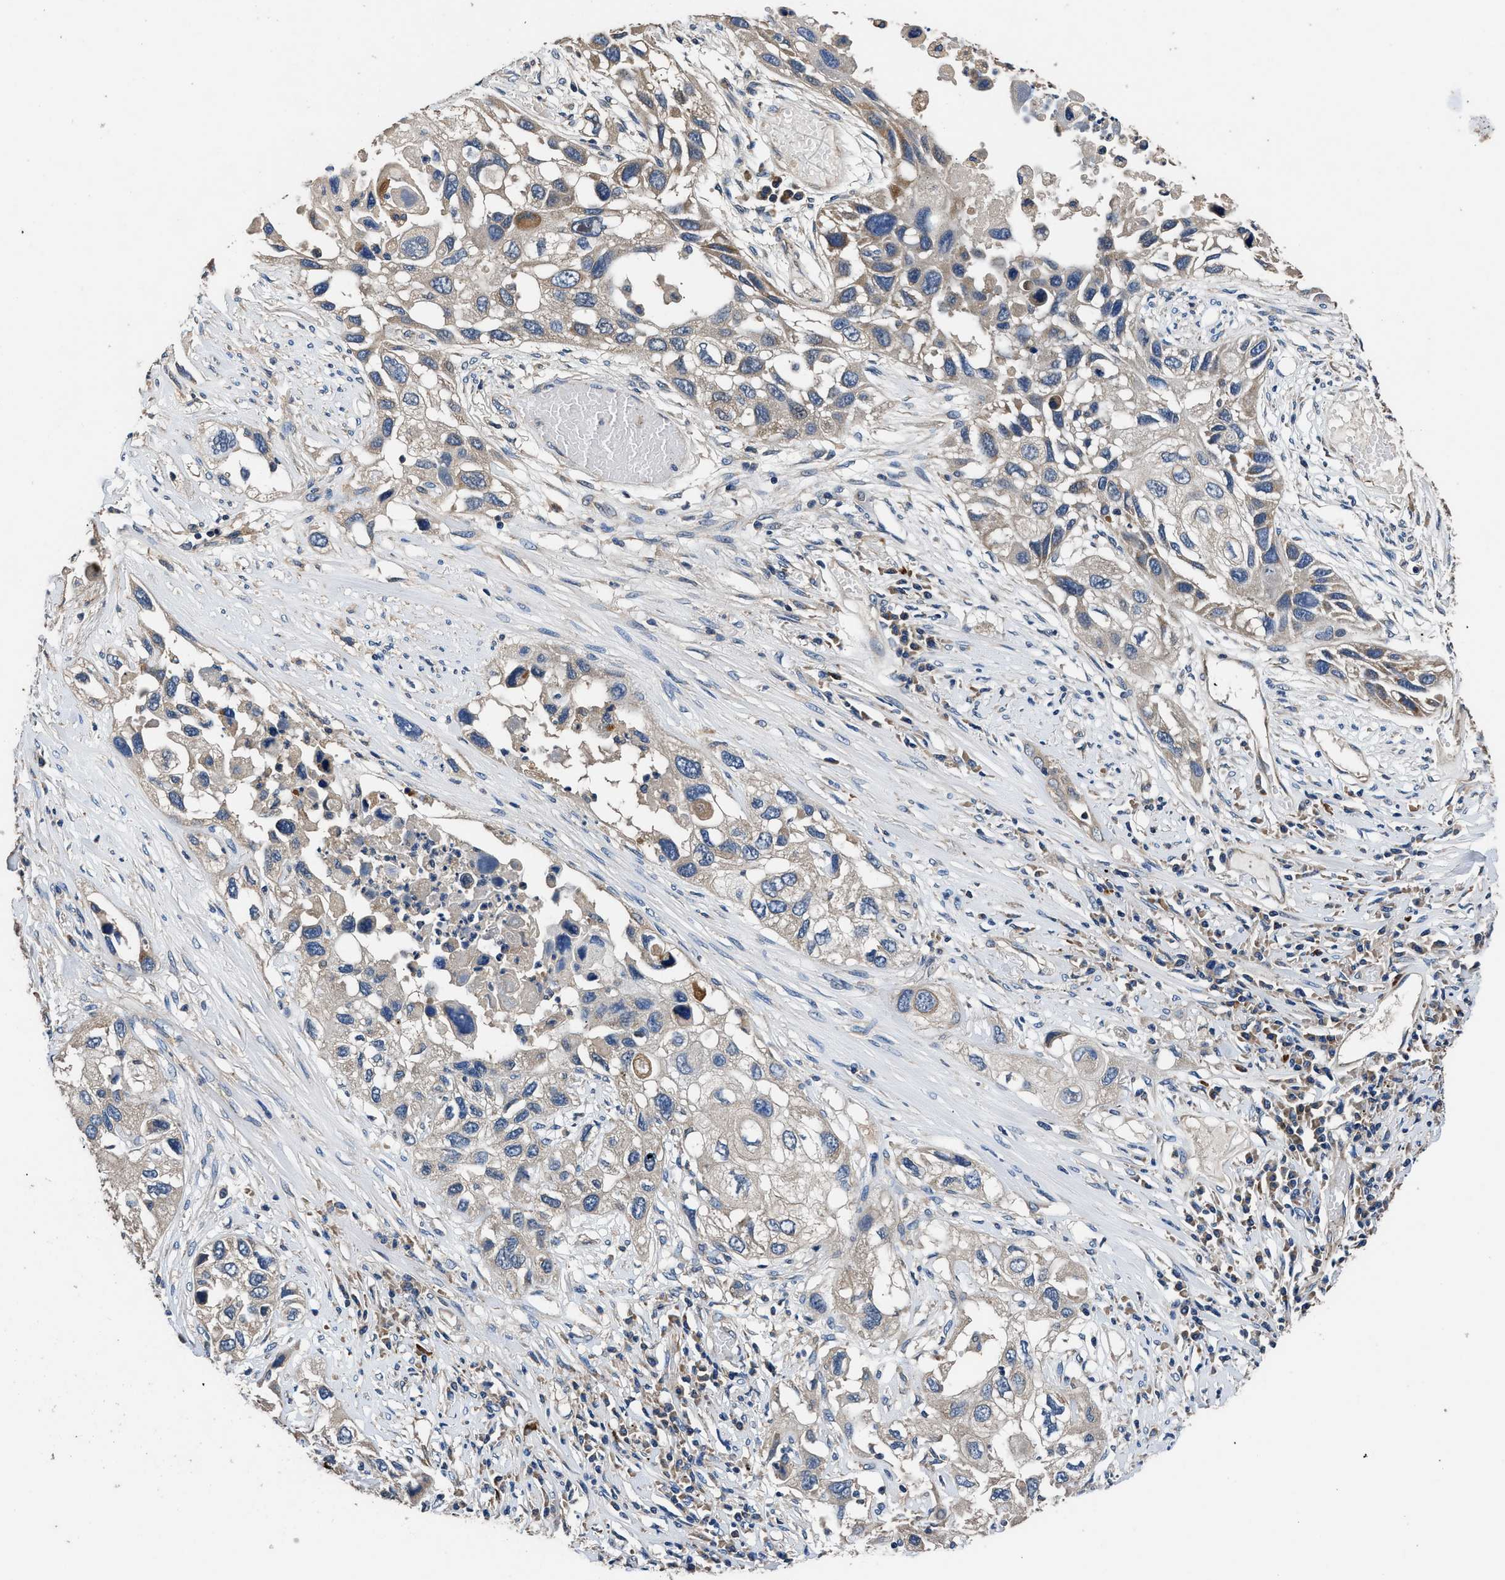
{"staining": {"intensity": "weak", "quantity": ">75%", "location": "cytoplasmic/membranous"}, "tissue": "lung cancer", "cell_type": "Tumor cells", "image_type": "cancer", "snomed": [{"axis": "morphology", "description": "Squamous cell carcinoma, NOS"}, {"axis": "topography", "description": "Lung"}], "caption": "Protein analysis of lung cancer (squamous cell carcinoma) tissue demonstrates weak cytoplasmic/membranous expression in approximately >75% of tumor cells.", "gene": "DHRS7B", "patient": {"sex": "male", "age": 71}}